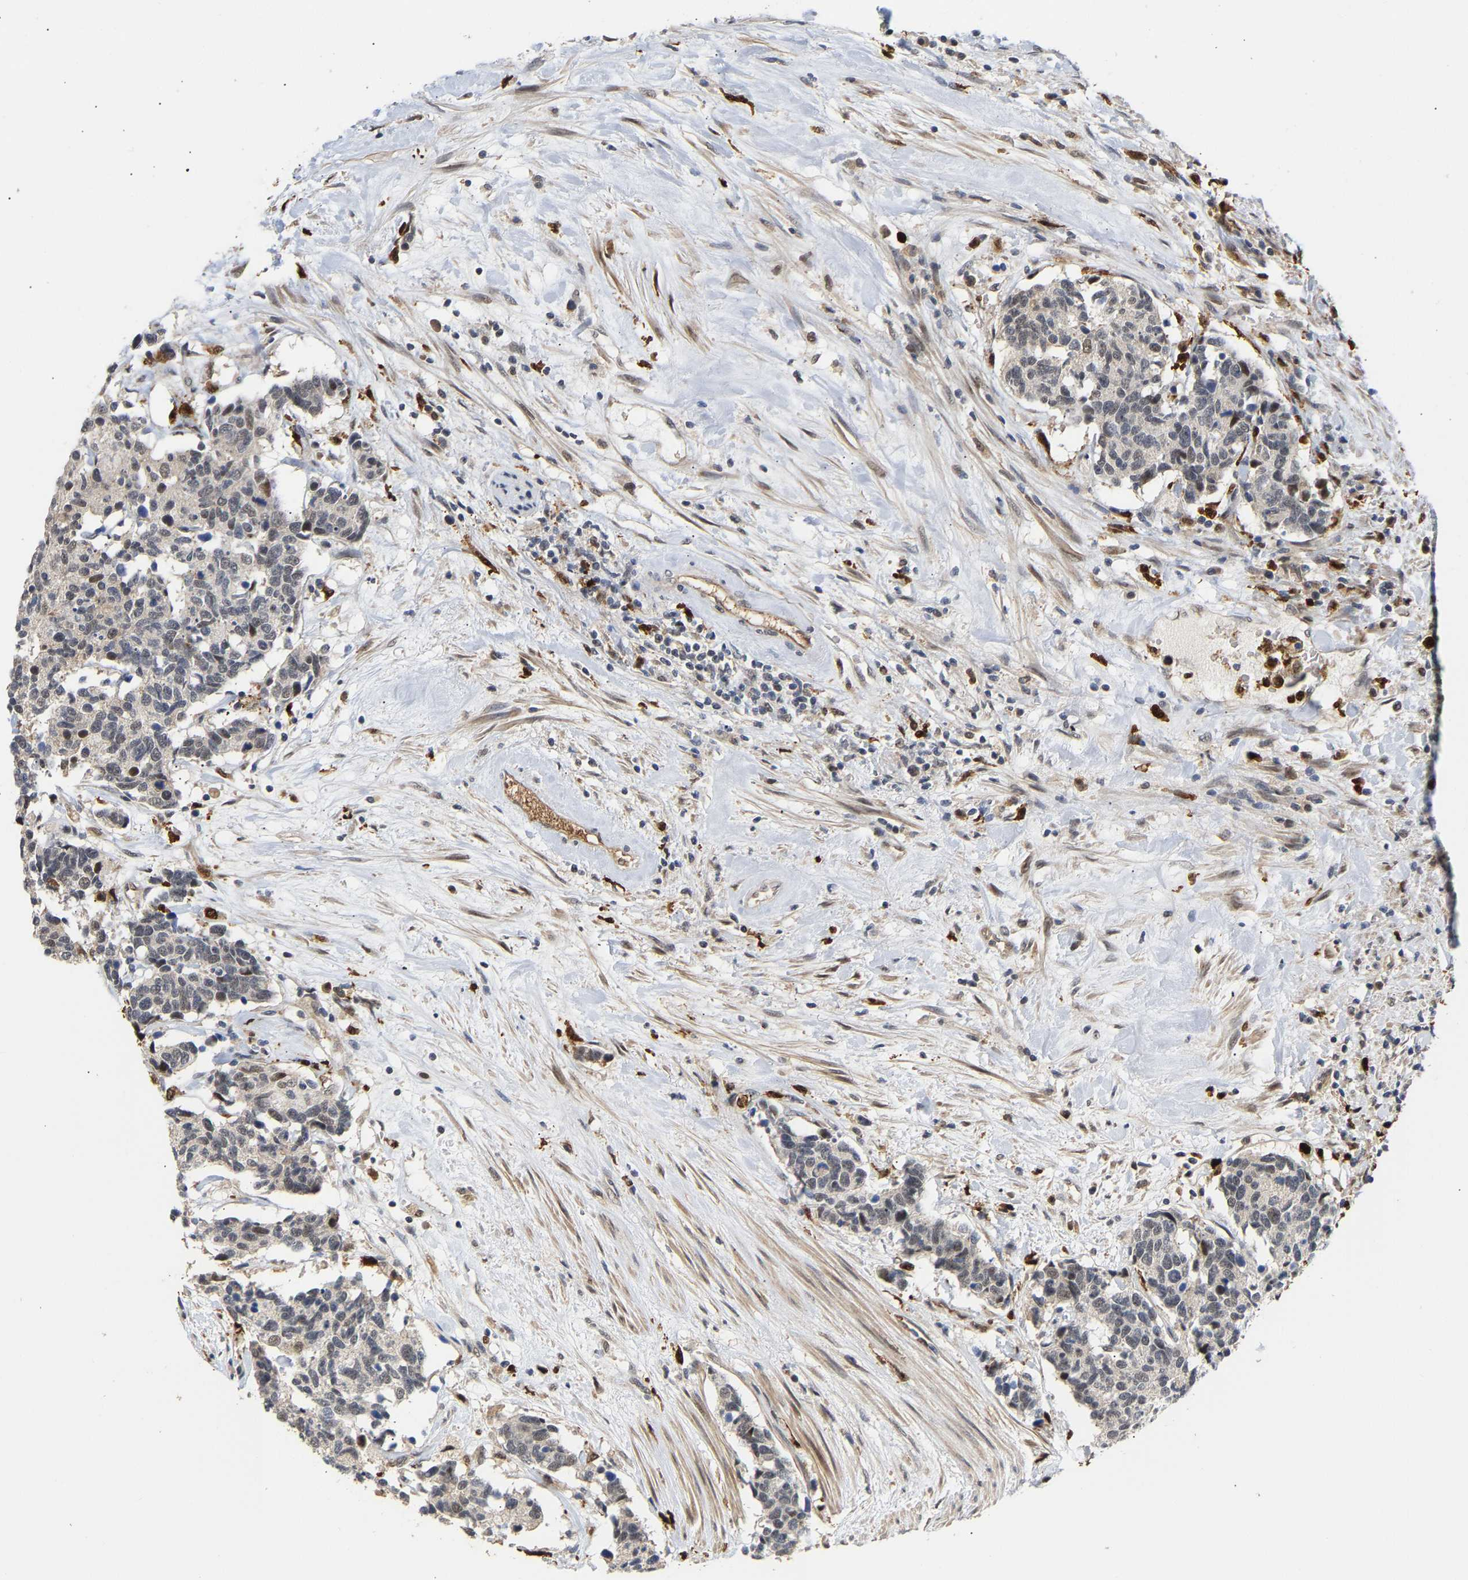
{"staining": {"intensity": "weak", "quantity": "<25%", "location": "nuclear"}, "tissue": "carcinoid", "cell_type": "Tumor cells", "image_type": "cancer", "snomed": [{"axis": "morphology", "description": "Carcinoma, NOS"}, {"axis": "morphology", "description": "Carcinoid, malignant, NOS"}, {"axis": "topography", "description": "Urinary bladder"}], "caption": "Human carcinoid stained for a protein using immunohistochemistry displays no expression in tumor cells.", "gene": "TDRD7", "patient": {"sex": "male", "age": 57}}